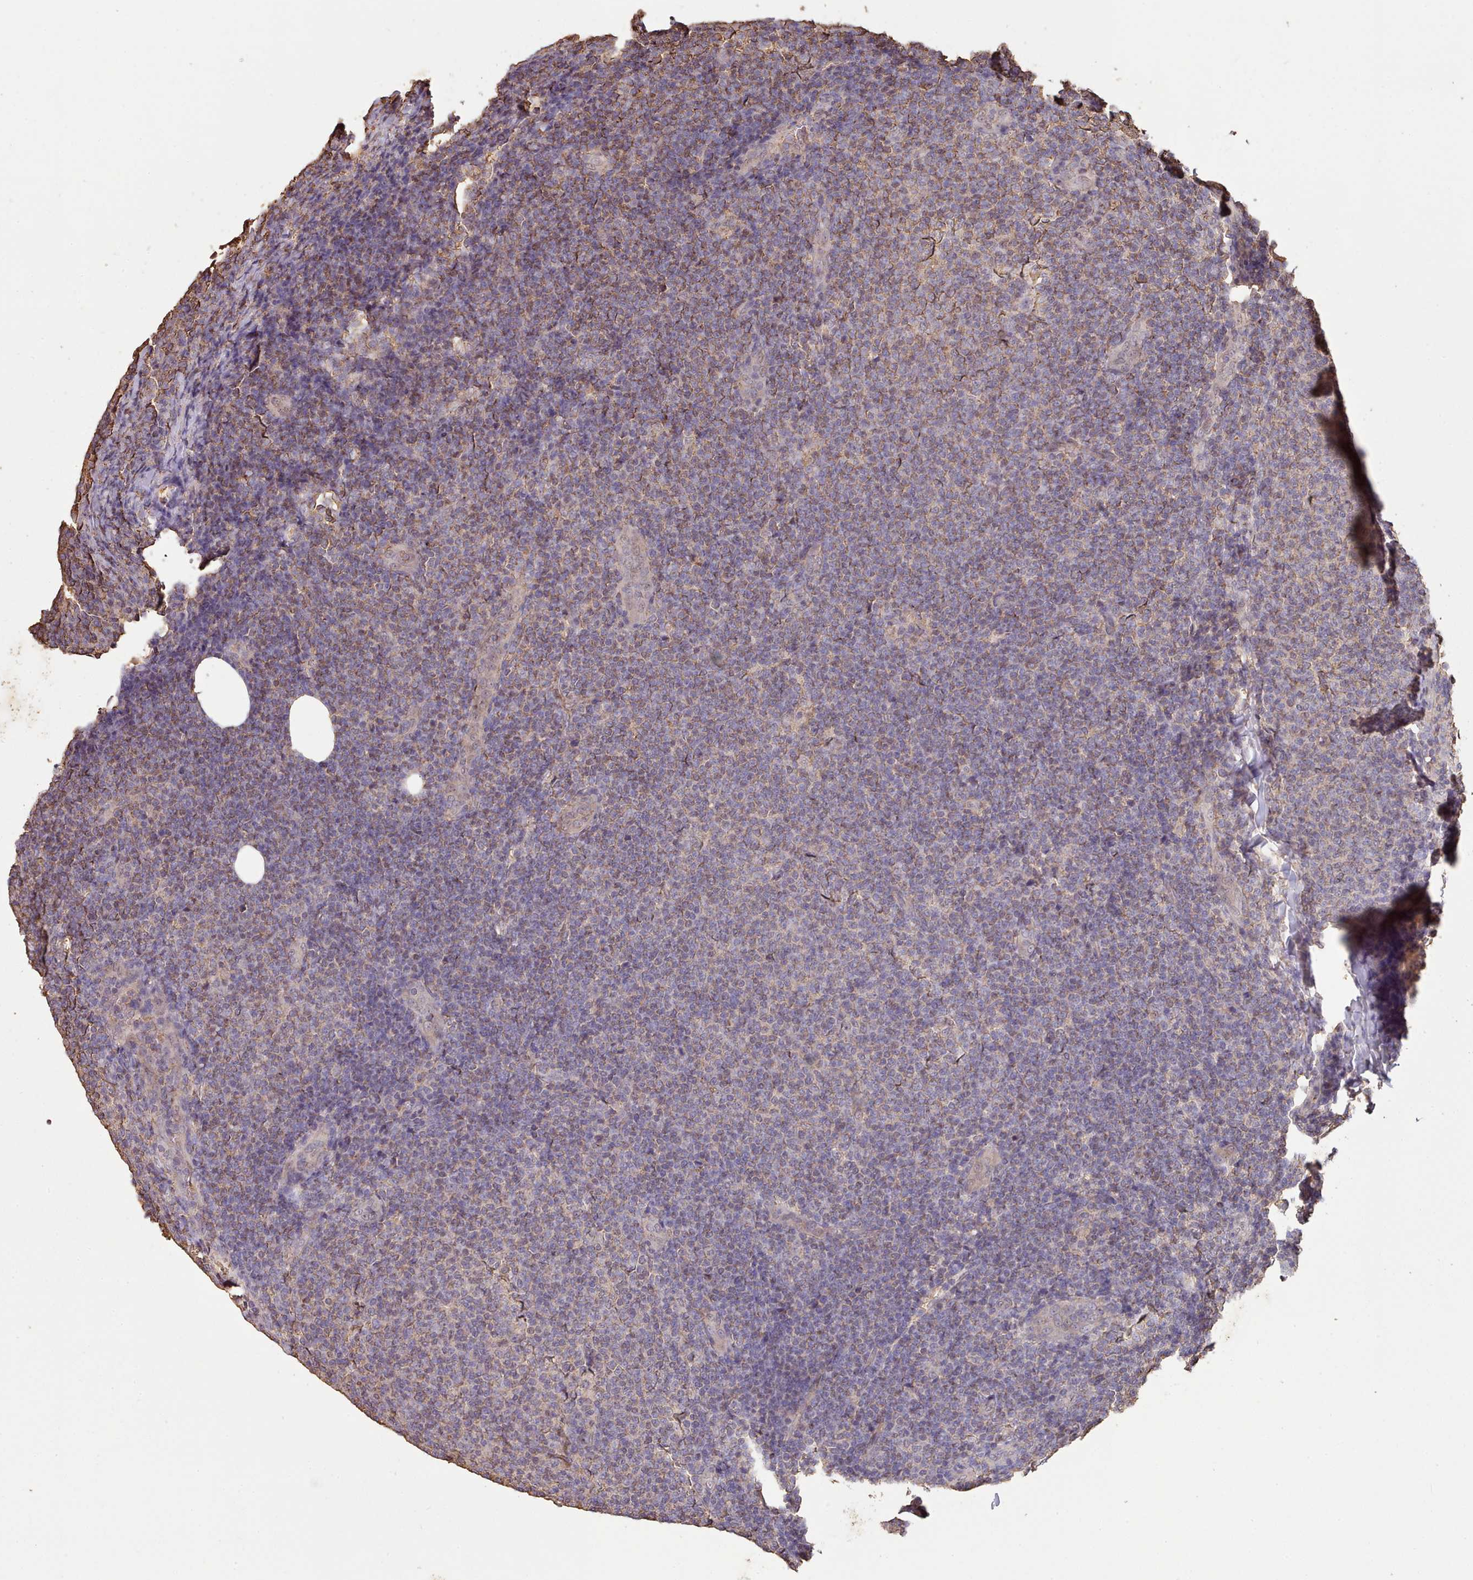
{"staining": {"intensity": "weak", "quantity": "<25%", "location": "cytoplasmic/membranous"}, "tissue": "lymphoma", "cell_type": "Tumor cells", "image_type": "cancer", "snomed": [{"axis": "morphology", "description": "Malignant lymphoma, non-Hodgkin's type, Low grade"}, {"axis": "topography", "description": "Lymph node"}], "caption": "An image of human lymphoma is negative for staining in tumor cells. (DAB (3,3'-diaminobenzidine) immunohistochemistry (IHC) with hematoxylin counter stain).", "gene": "METRN", "patient": {"sex": "male", "age": 66}}